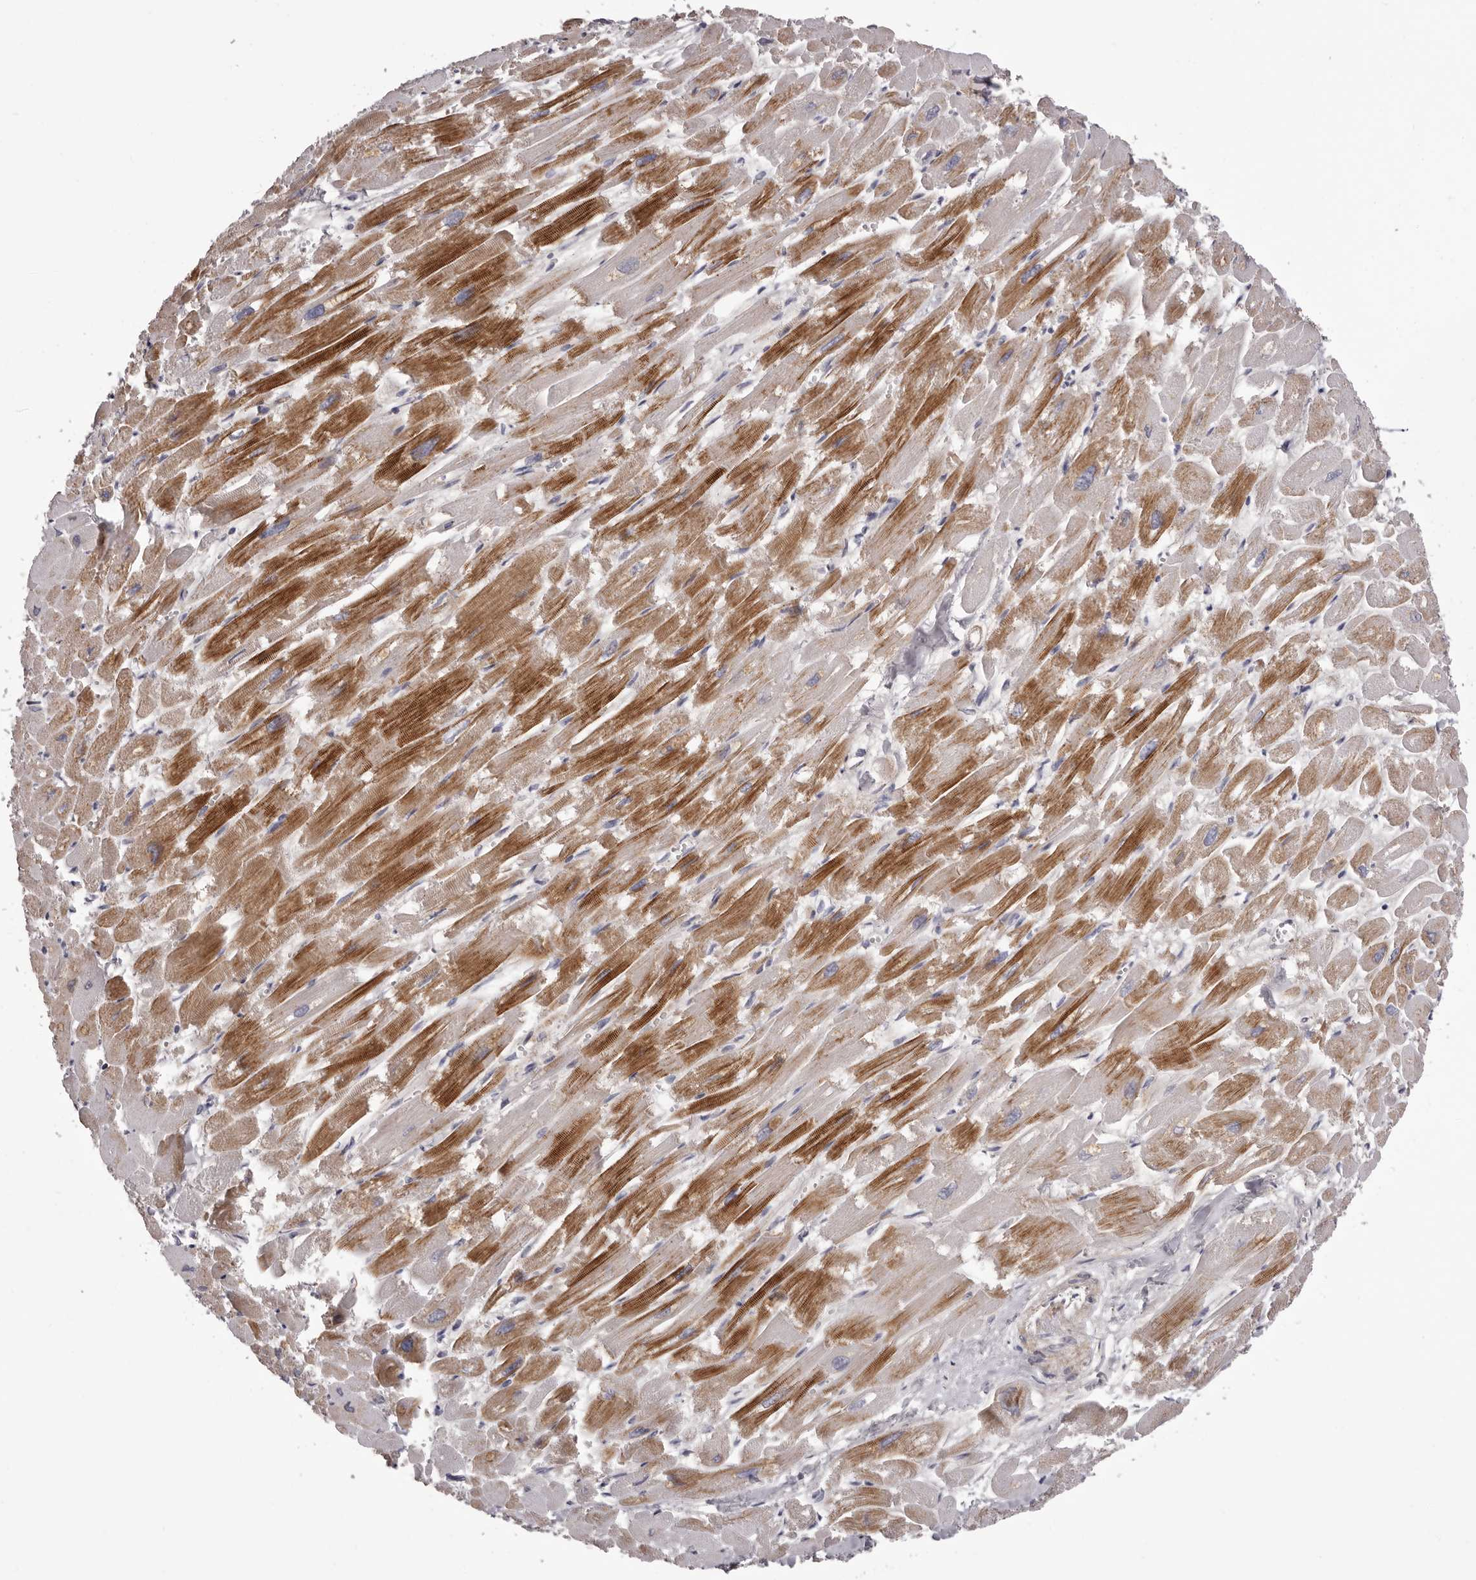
{"staining": {"intensity": "moderate", "quantity": "25%-75%", "location": "cytoplasmic/membranous"}, "tissue": "heart muscle", "cell_type": "Cardiomyocytes", "image_type": "normal", "snomed": [{"axis": "morphology", "description": "Normal tissue, NOS"}, {"axis": "topography", "description": "Heart"}], "caption": "Protein expression analysis of unremarkable heart muscle exhibits moderate cytoplasmic/membranous expression in approximately 25%-75% of cardiomyocytes.", "gene": "PEG10", "patient": {"sex": "male", "age": 54}}